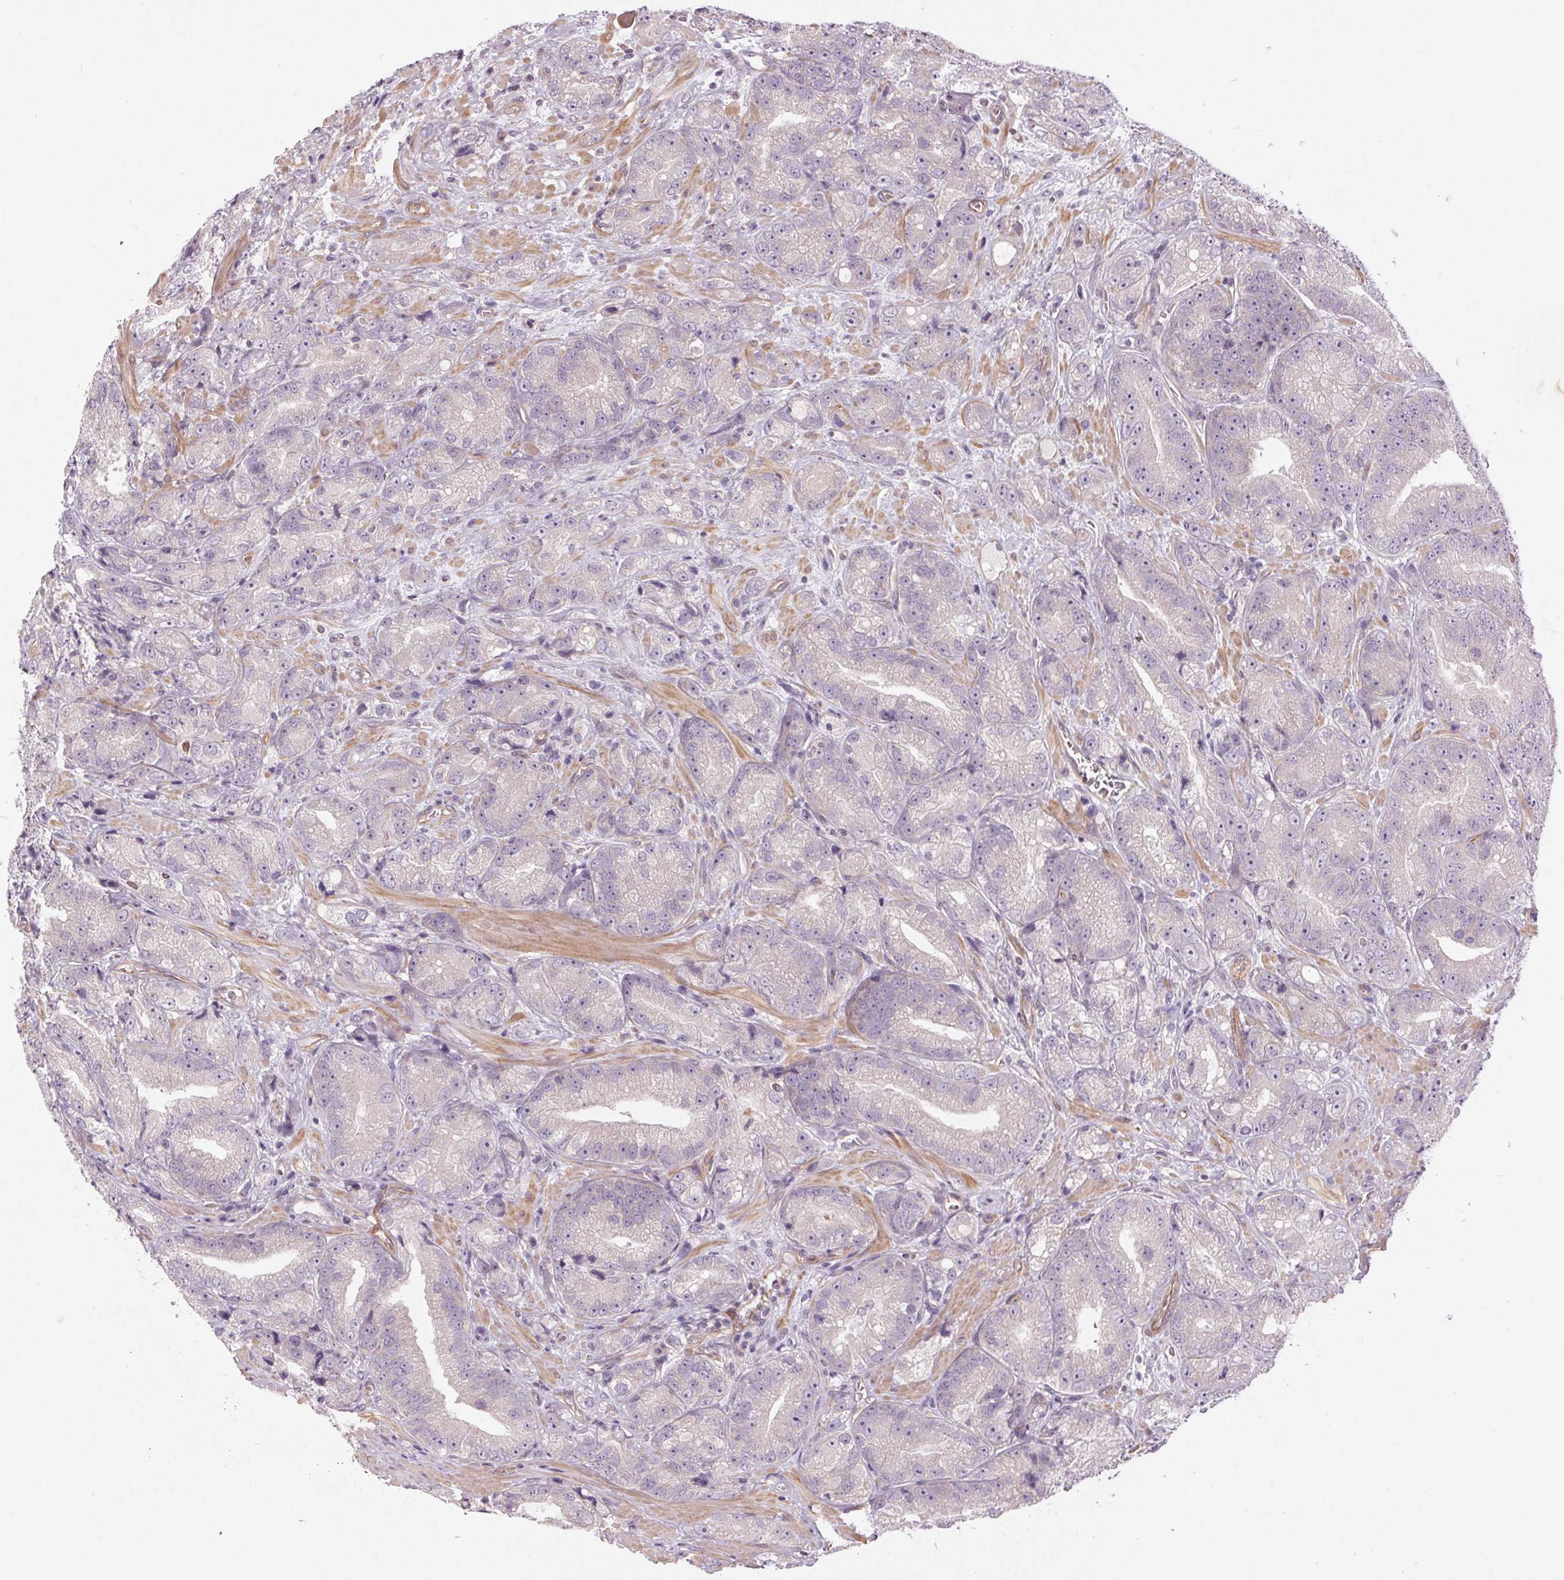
{"staining": {"intensity": "negative", "quantity": "none", "location": "none"}, "tissue": "prostate cancer", "cell_type": "Tumor cells", "image_type": "cancer", "snomed": [{"axis": "morphology", "description": "Adenocarcinoma, NOS"}, {"axis": "topography", "description": "Prostate"}], "caption": "Image shows no significant protein staining in tumor cells of adenocarcinoma (prostate). (DAB immunohistochemistry (IHC) with hematoxylin counter stain).", "gene": "CCSER1", "patient": {"sex": "male", "age": 63}}